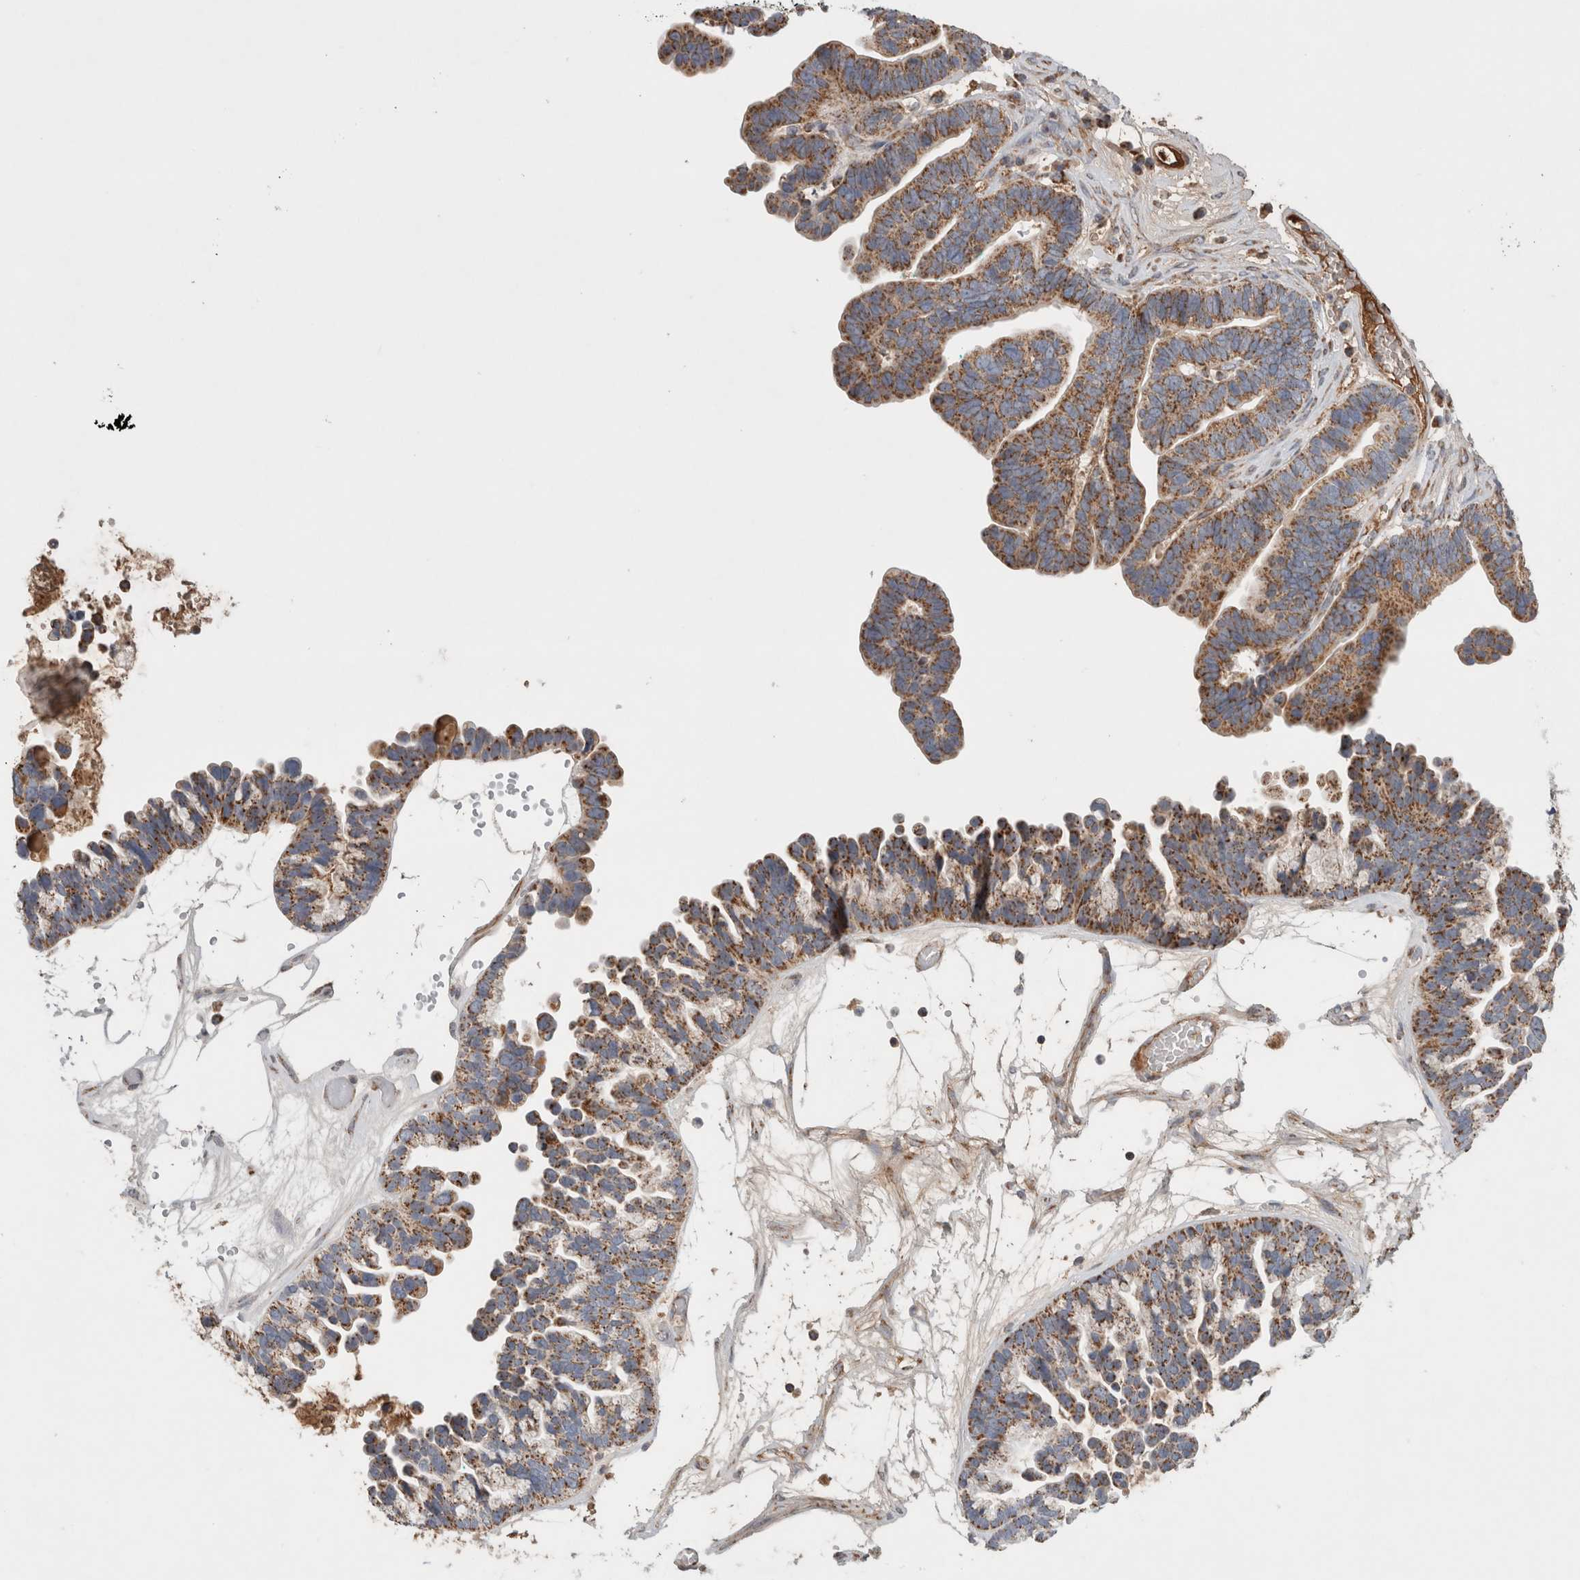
{"staining": {"intensity": "moderate", "quantity": ">75%", "location": "cytoplasmic/membranous"}, "tissue": "ovarian cancer", "cell_type": "Tumor cells", "image_type": "cancer", "snomed": [{"axis": "morphology", "description": "Cystadenocarcinoma, serous, NOS"}, {"axis": "topography", "description": "Ovary"}], "caption": "Immunohistochemical staining of ovarian cancer shows moderate cytoplasmic/membranous protein positivity in approximately >75% of tumor cells.", "gene": "MRPS28", "patient": {"sex": "female", "age": 56}}